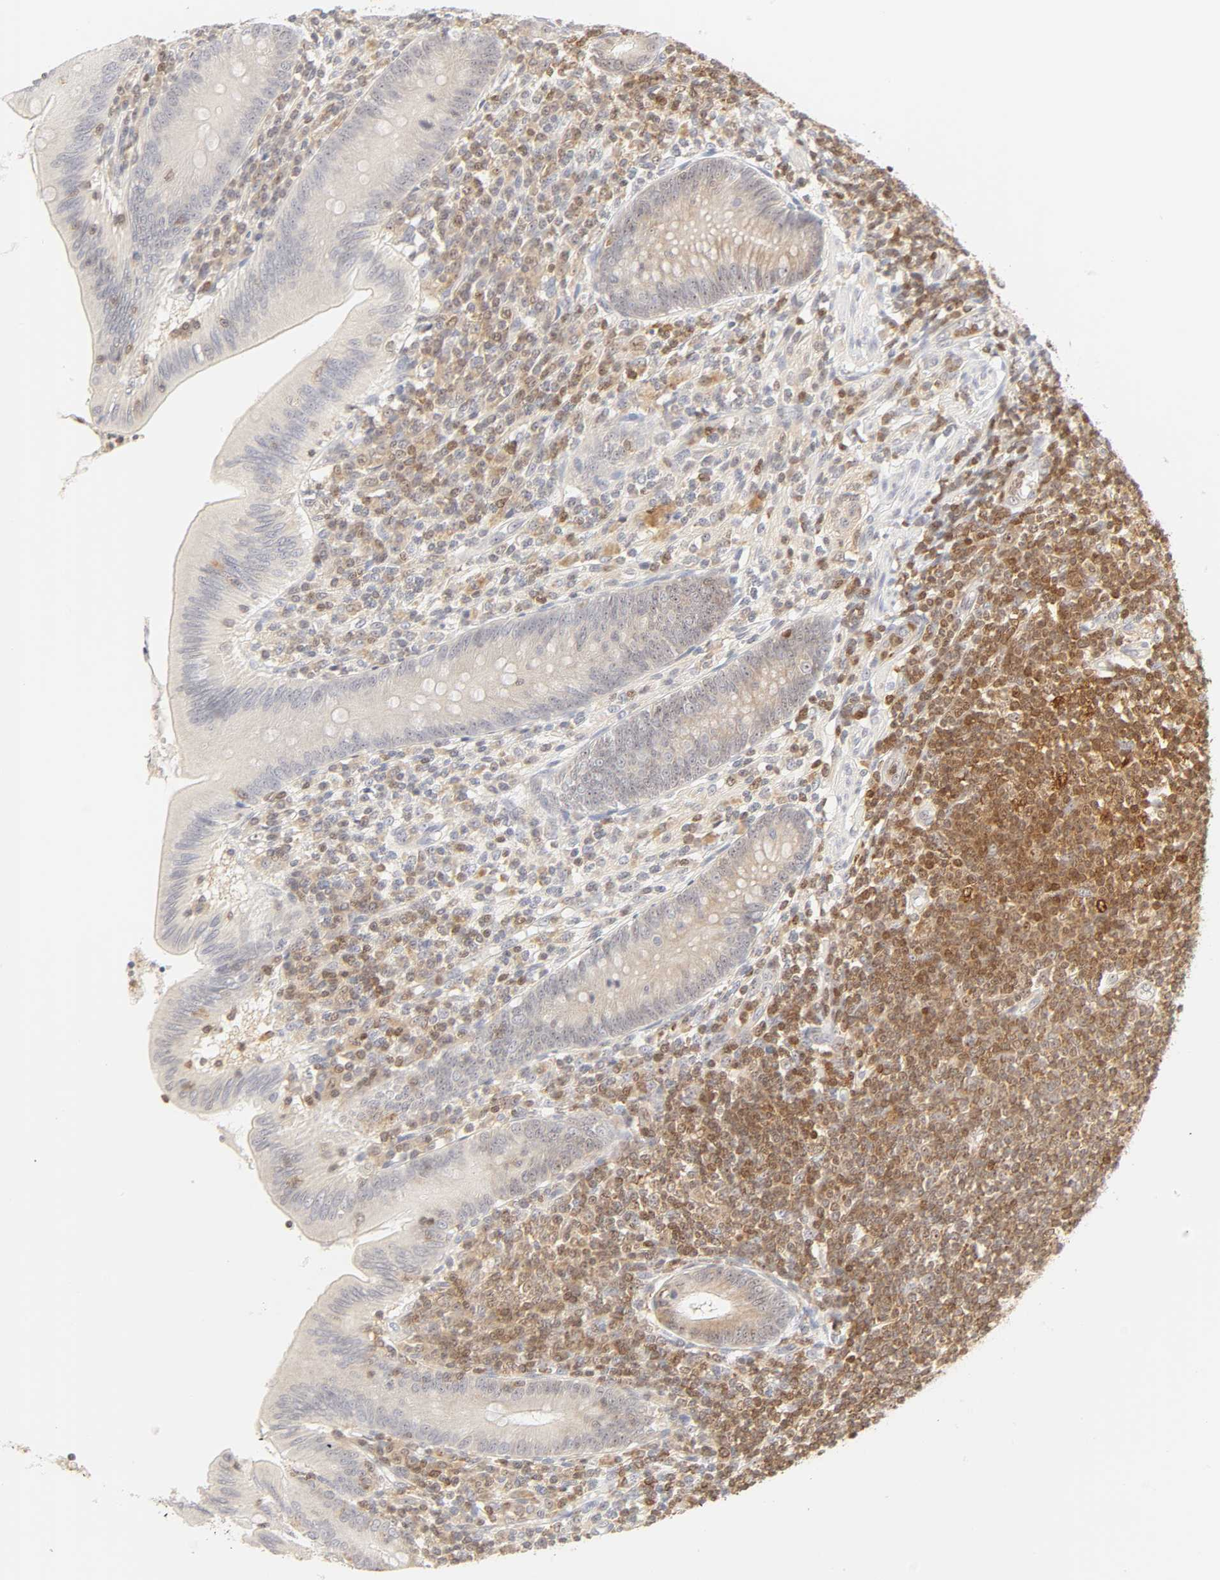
{"staining": {"intensity": "strong", "quantity": ">75%", "location": "cytoplasmic/membranous"}, "tissue": "appendix", "cell_type": "Glandular cells", "image_type": "normal", "snomed": [{"axis": "morphology", "description": "Normal tissue, NOS"}, {"axis": "morphology", "description": "Inflammation, NOS"}, {"axis": "topography", "description": "Appendix"}], "caption": "Glandular cells show high levels of strong cytoplasmic/membranous positivity in about >75% of cells in benign human appendix. Nuclei are stained in blue.", "gene": "KIF2A", "patient": {"sex": "male", "age": 46}}